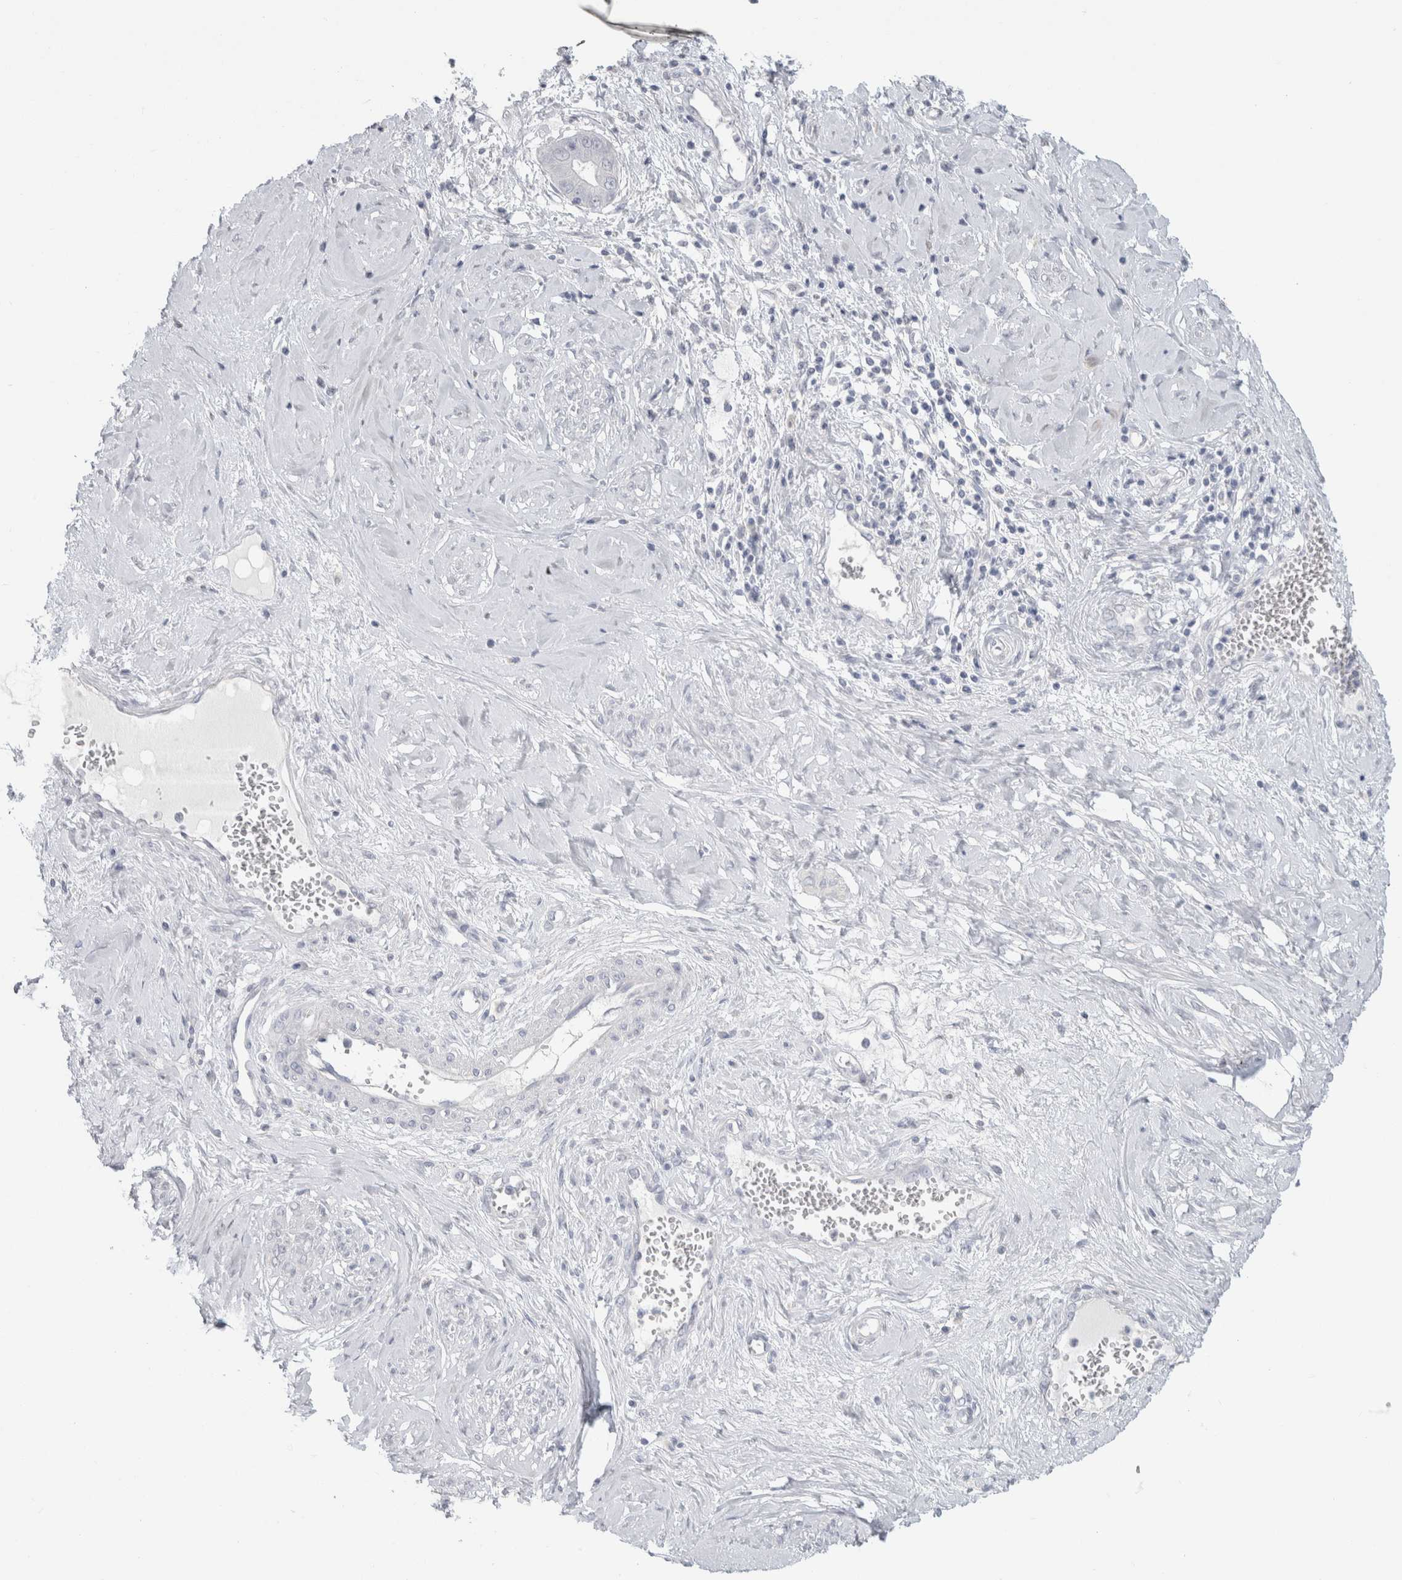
{"staining": {"intensity": "negative", "quantity": "none", "location": "none"}, "tissue": "cervical cancer", "cell_type": "Tumor cells", "image_type": "cancer", "snomed": [{"axis": "morphology", "description": "Adenocarcinoma, NOS"}, {"axis": "topography", "description": "Cervix"}], "caption": "Photomicrograph shows no protein staining in tumor cells of cervical adenocarcinoma tissue. (DAB (3,3'-diaminobenzidine) immunohistochemistry with hematoxylin counter stain).", "gene": "SLC6A1", "patient": {"sex": "female", "age": 44}}